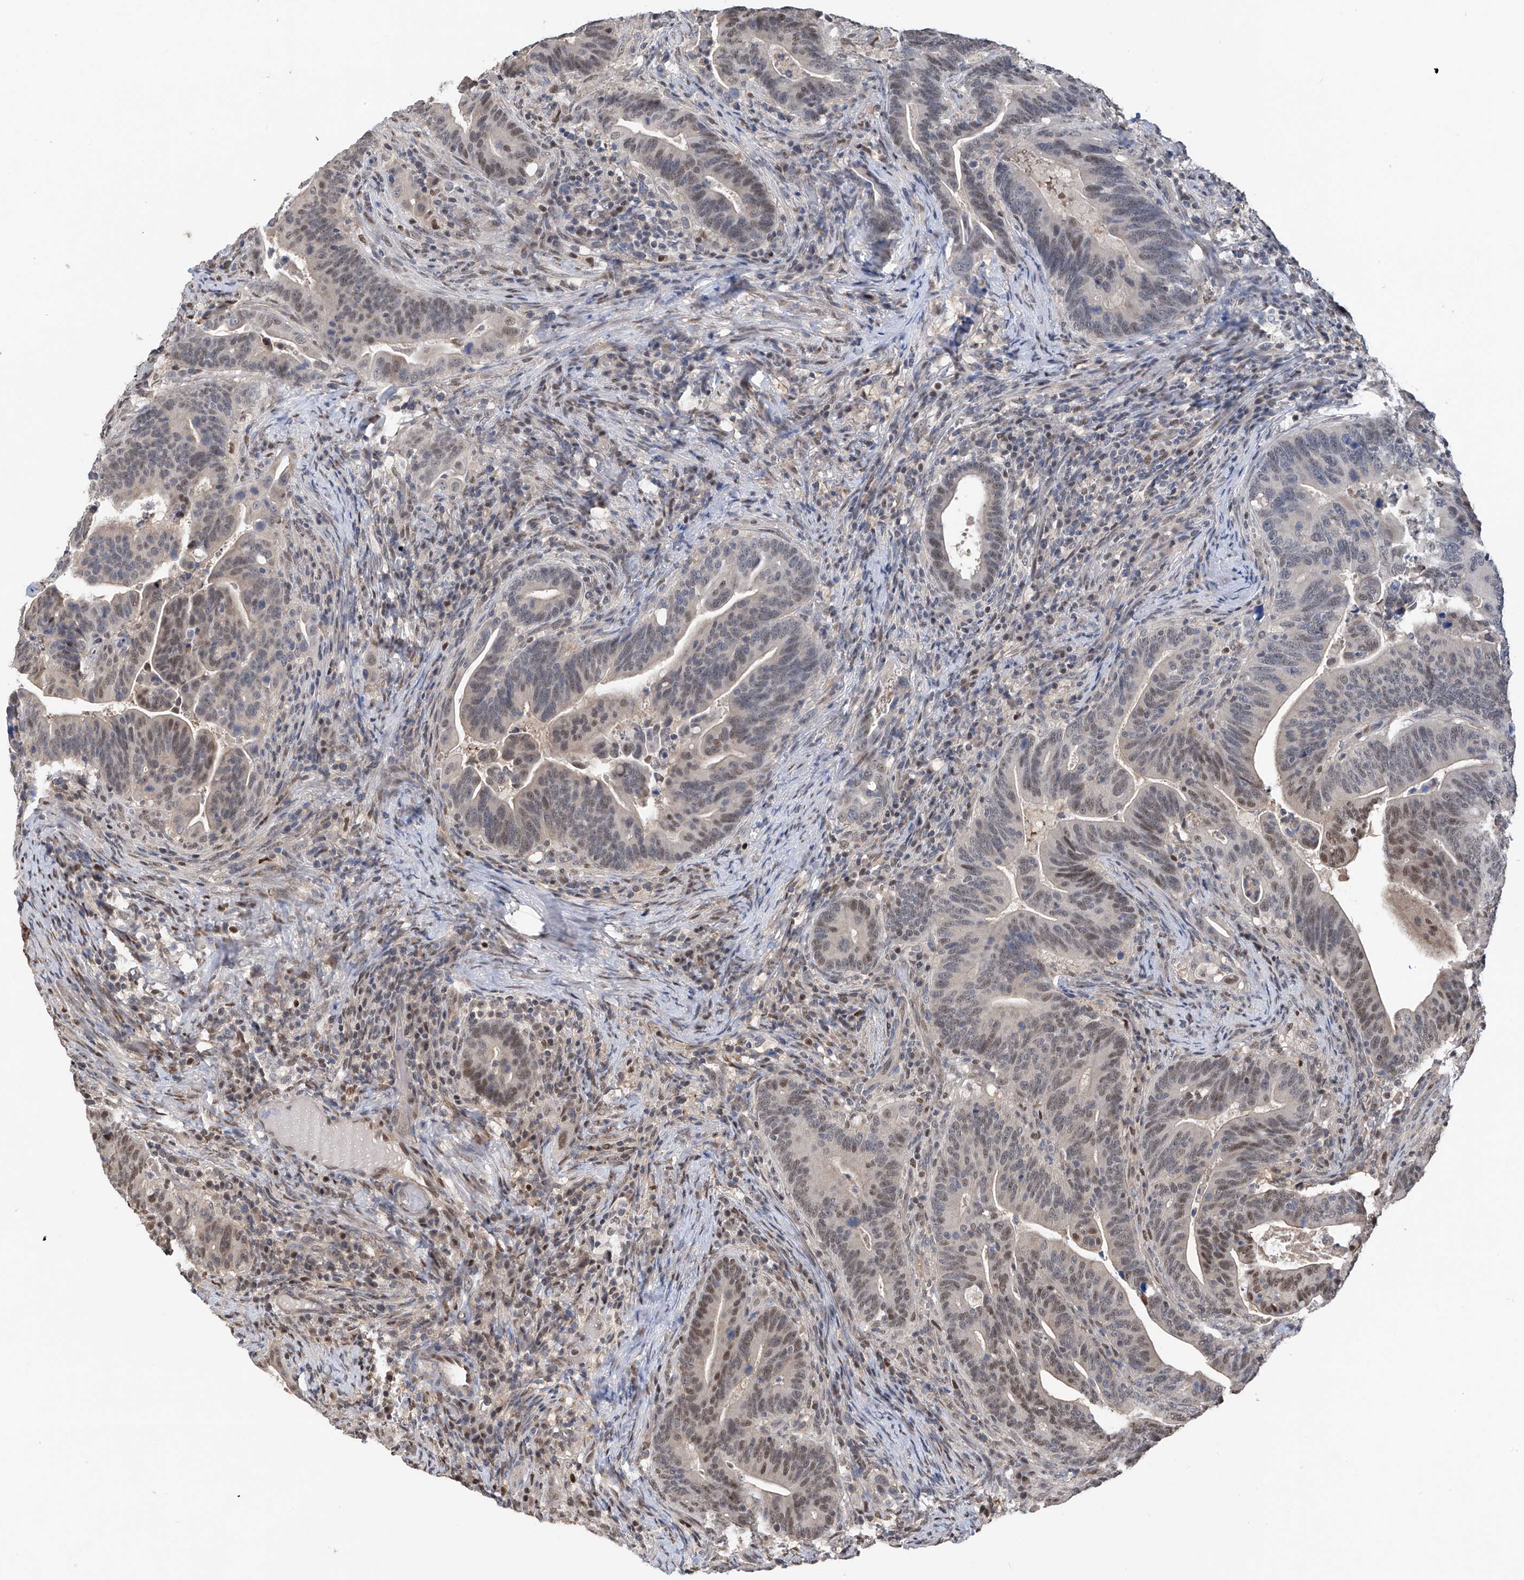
{"staining": {"intensity": "moderate", "quantity": "<25%", "location": "nuclear"}, "tissue": "colorectal cancer", "cell_type": "Tumor cells", "image_type": "cancer", "snomed": [{"axis": "morphology", "description": "Adenocarcinoma, NOS"}, {"axis": "topography", "description": "Colon"}], "caption": "Colorectal cancer tissue reveals moderate nuclear expression in approximately <25% of tumor cells, visualized by immunohistochemistry.", "gene": "PMM1", "patient": {"sex": "female", "age": 66}}